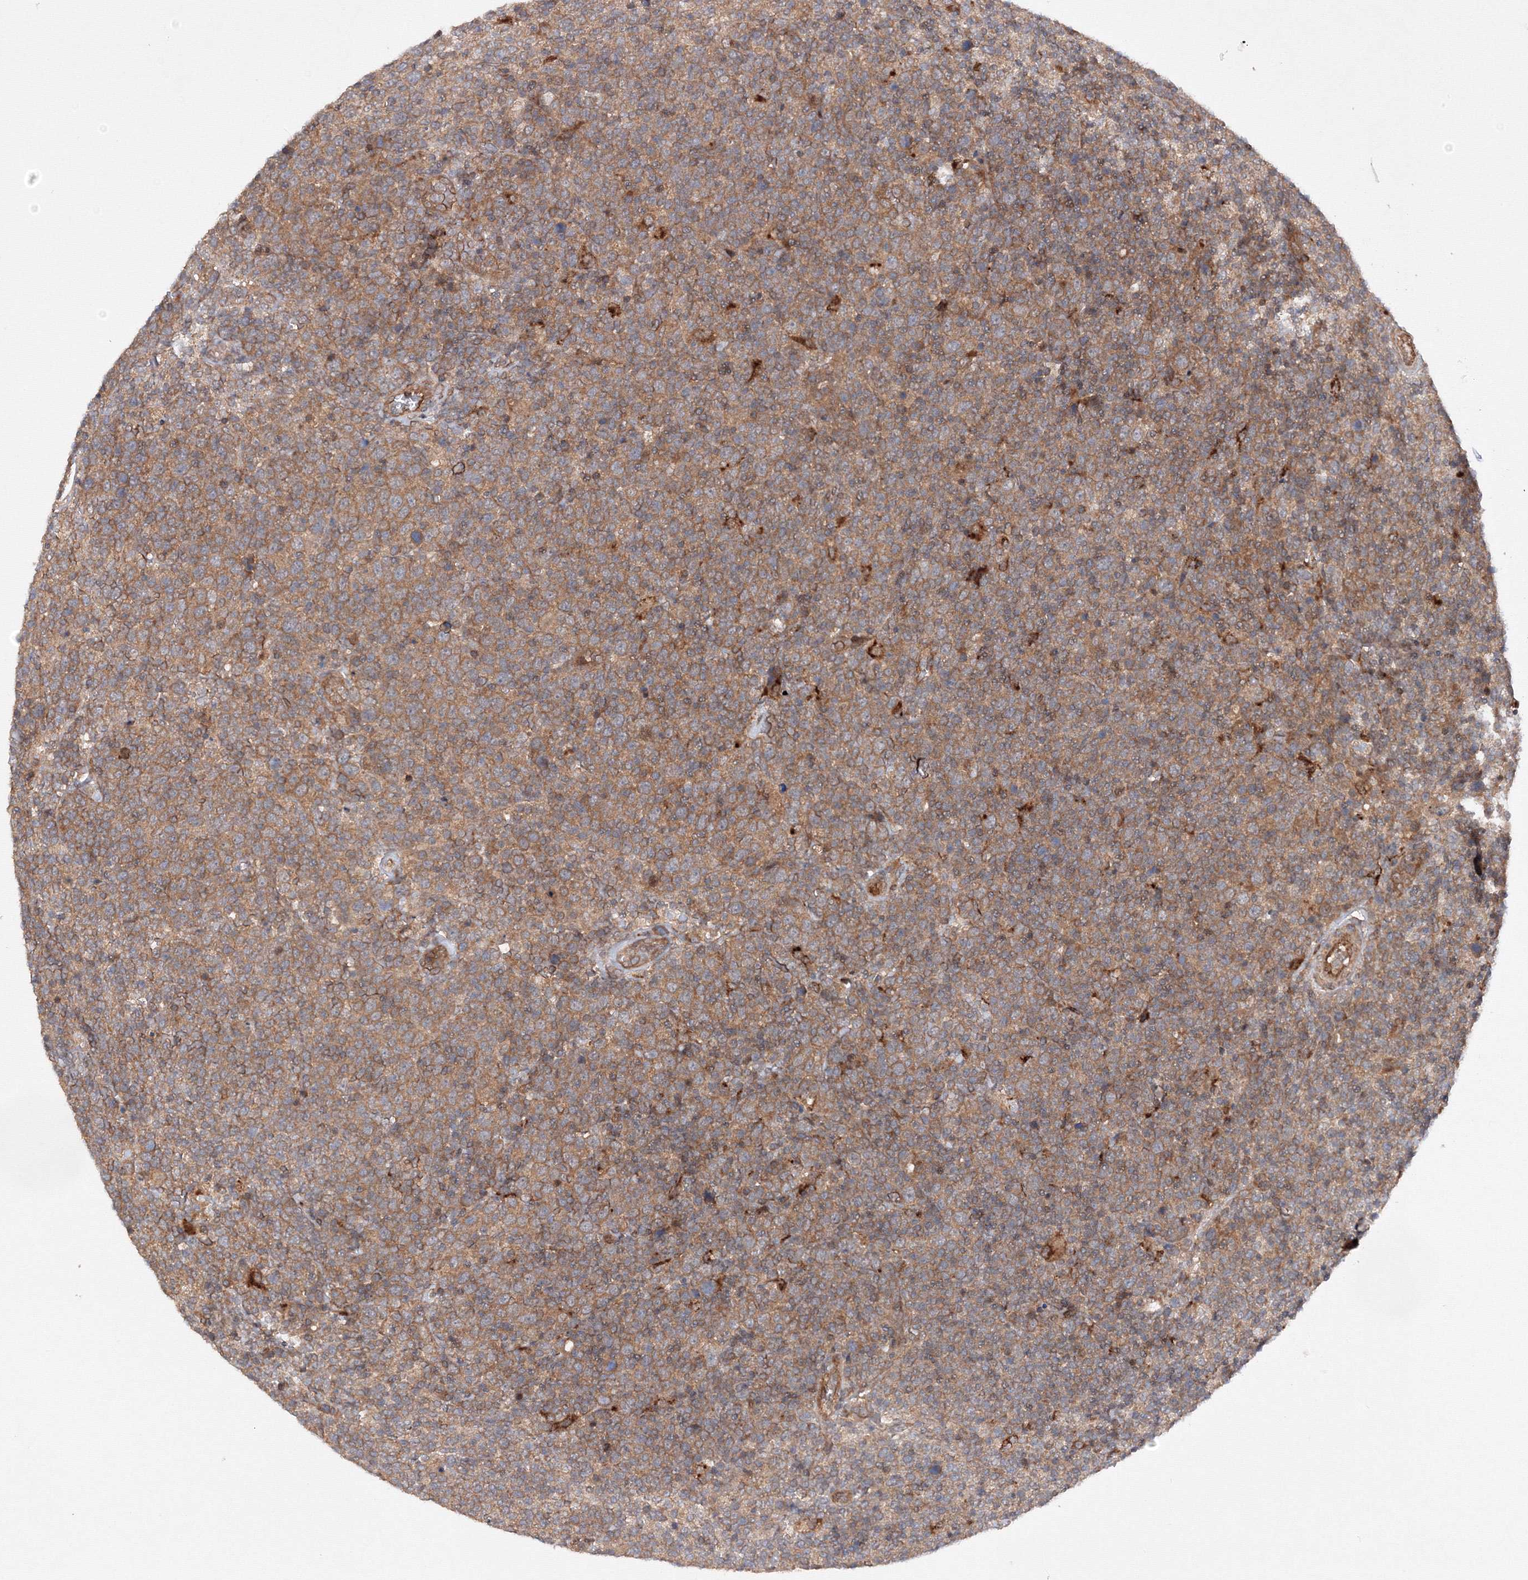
{"staining": {"intensity": "moderate", "quantity": ">75%", "location": "cytoplasmic/membranous"}, "tissue": "lymphoma", "cell_type": "Tumor cells", "image_type": "cancer", "snomed": [{"axis": "morphology", "description": "Malignant lymphoma, non-Hodgkin's type, High grade"}, {"axis": "topography", "description": "Lymph node"}], "caption": "High-power microscopy captured an IHC micrograph of malignant lymphoma, non-Hodgkin's type (high-grade), revealing moderate cytoplasmic/membranous positivity in approximately >75% of tumor cells.", "gene": "DCTD", "patient": {"sex": "male", "age": 61}}